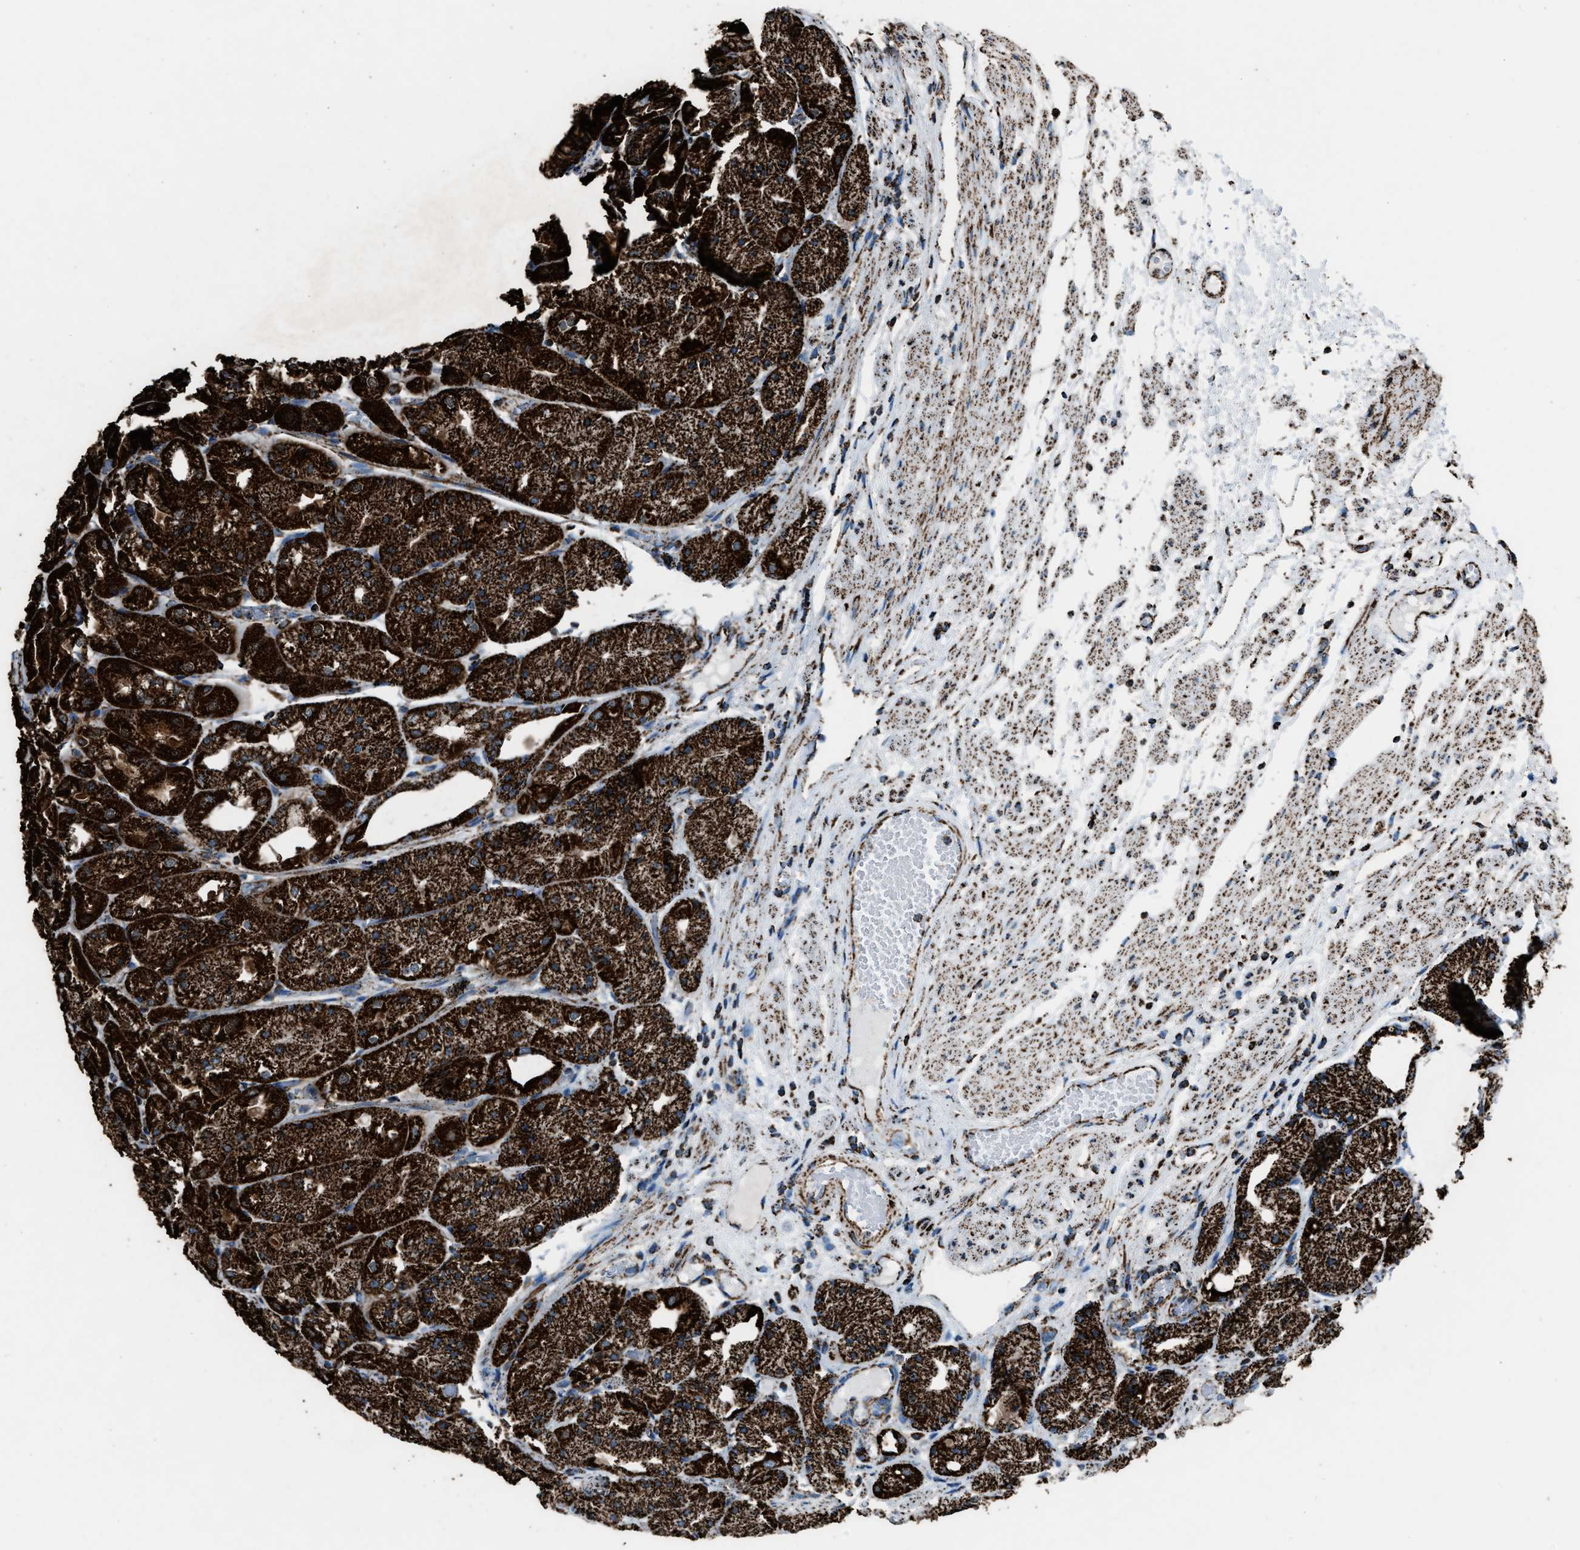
{"staining": {"intensity": "strong", "quantity": ">75%", "location": "cytoplasmic/membranous"}, "tissue": "stomach", "cell_type": "Glandular cells", "image_type": "normal", "snomed": [{"axis": "morphology", "description": "Normal tissue, NOS"}, {"axis": "topography", "description": "Stomach, upper"}], "caption": "Immunohistochemical staining of benign human stomach demonstrates strong cytoplasmic/membranous protein positivity in approximately >75% of glandular cells.", "gene": "MDH2", "patient": {"sex": "male", "age": 72}}